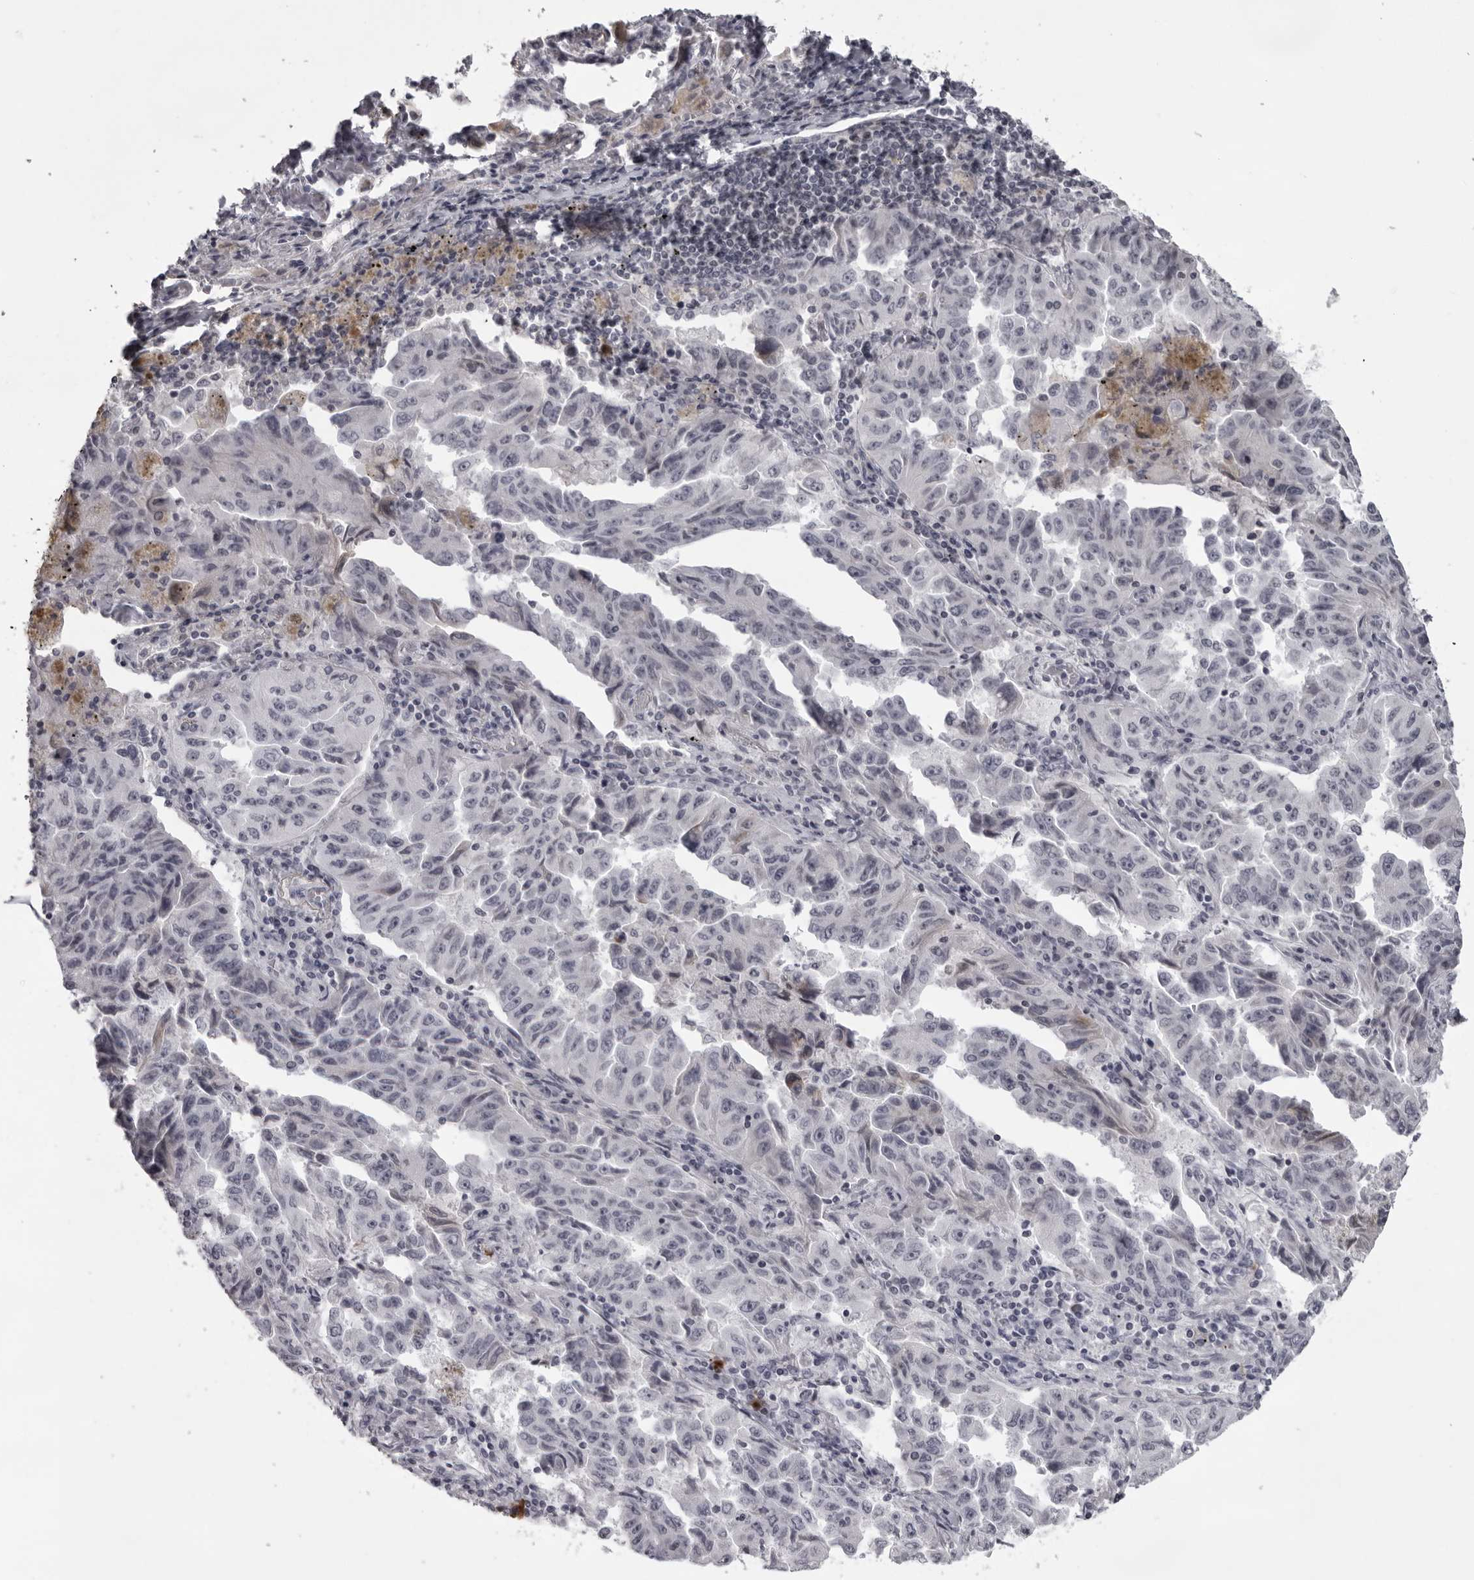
{"staining": {"intensity": "negative", "quantity": "none", "location": "none"}, "tissue": "lung cancer", "cell_type": "Tumor cells", "image_type": "cancer", "snomed": [{"axis": "morphology", "description": "Adenocarcinoma, NOS"}, {"axis": "topography", "description": "Lung"}], "caption": "Immunohistochemistry (IHC) histopathology image of human lung cancer stained for a protein (brown), which displays no expression in tumor cells.", "gene": "NUDT18", "patient": {"sex": "female", "age": 51}}